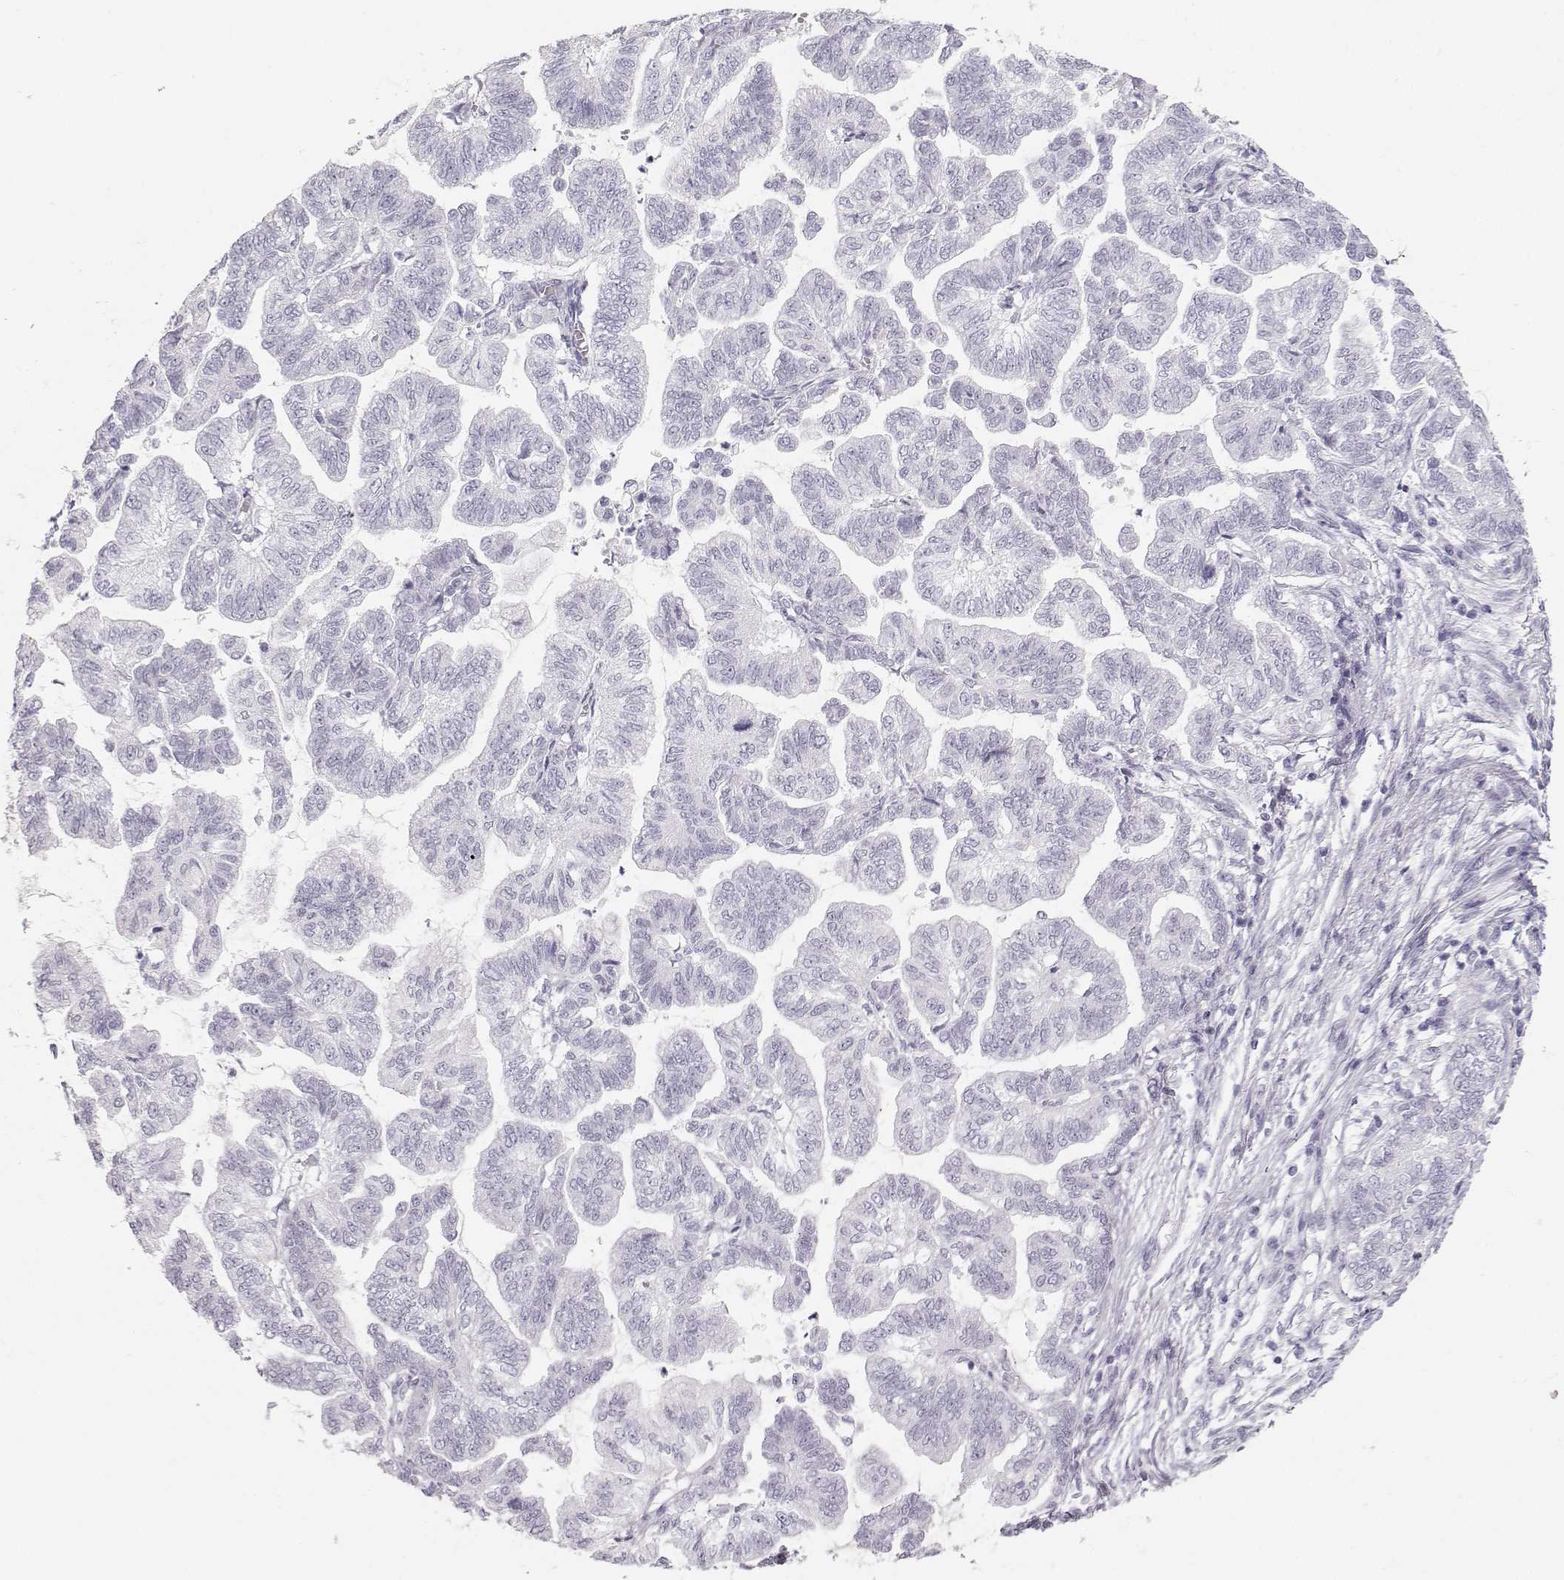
{"staining": {"intensity": "negative", "quantity": "none", "location": "none"}, "tissue": "stomach cancer", "cell_type": "Tumor cells", "image_type": "cancer", "snomed": [{"axis": "morphology", "description": "Adenocarcinoma, NOS"}, {"axis": "topography", "description": "Stomach"}], "caption": "Tumor cells are negative for protein expression in human adenocarcinoma (stomach).", "gene": "CASR", "patient": {"sex": "male", "age": 83}}